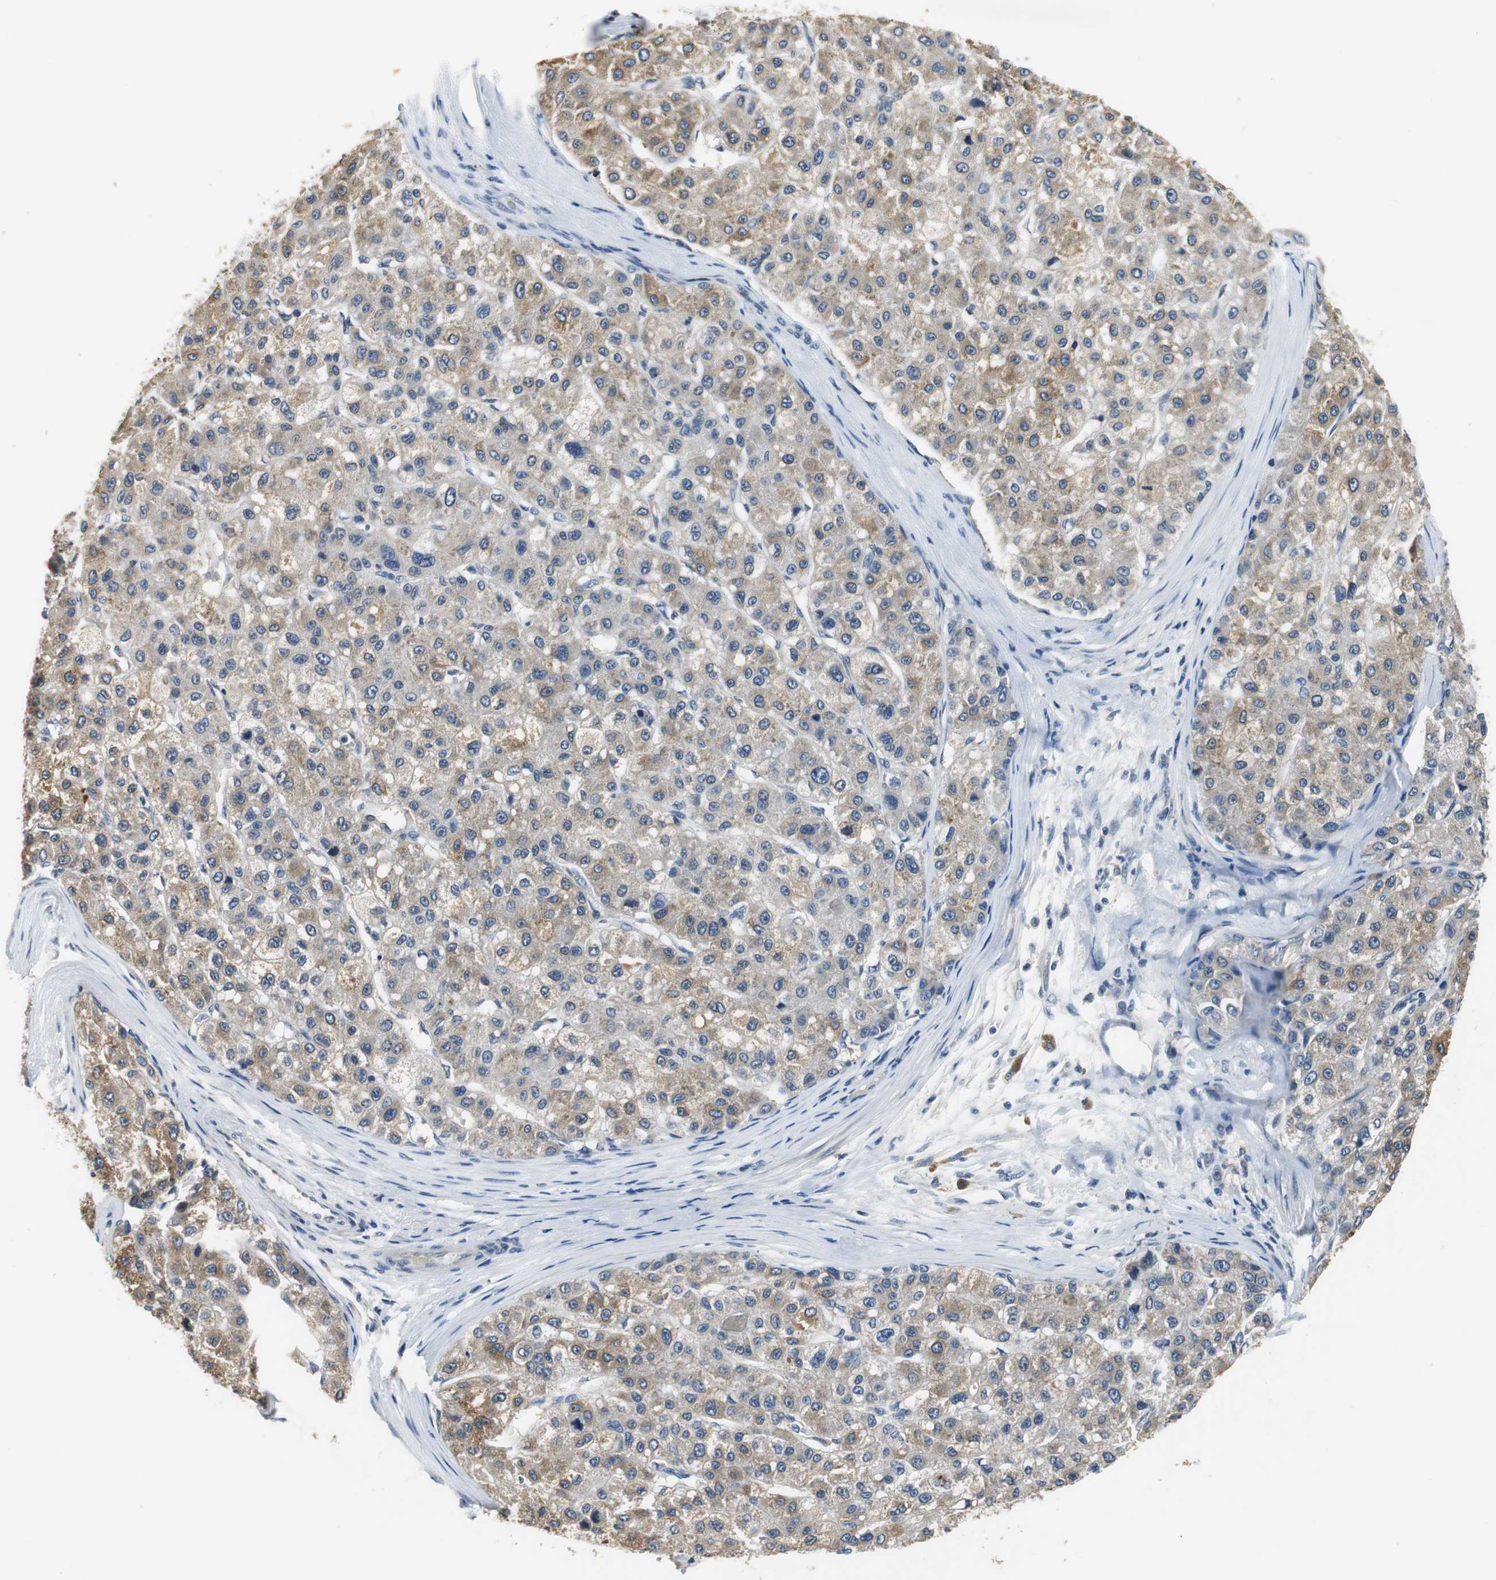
{"staining": {"intensity": "weak", "quantity": ">75%", "location": "cytoplasmic/membranous"}, "tissue": "liver cancer", "cell_type": "Tumor cells", "image_type": "cancer", "snomed": [{"axis": "morphology", "description": "Carcinoma, Hepatocellular, NOS"}, {"axis": "topography", "description": "Liver"}], "caption": "This is an image of immunohistochemistry staining of liver cancer (hepatocellular carcinoma), which shows weak expression in the cytoplasmic/membranous of tumor cells.", "gene": "MTIF2", "patient": {"sex": "male", "age": 80}}